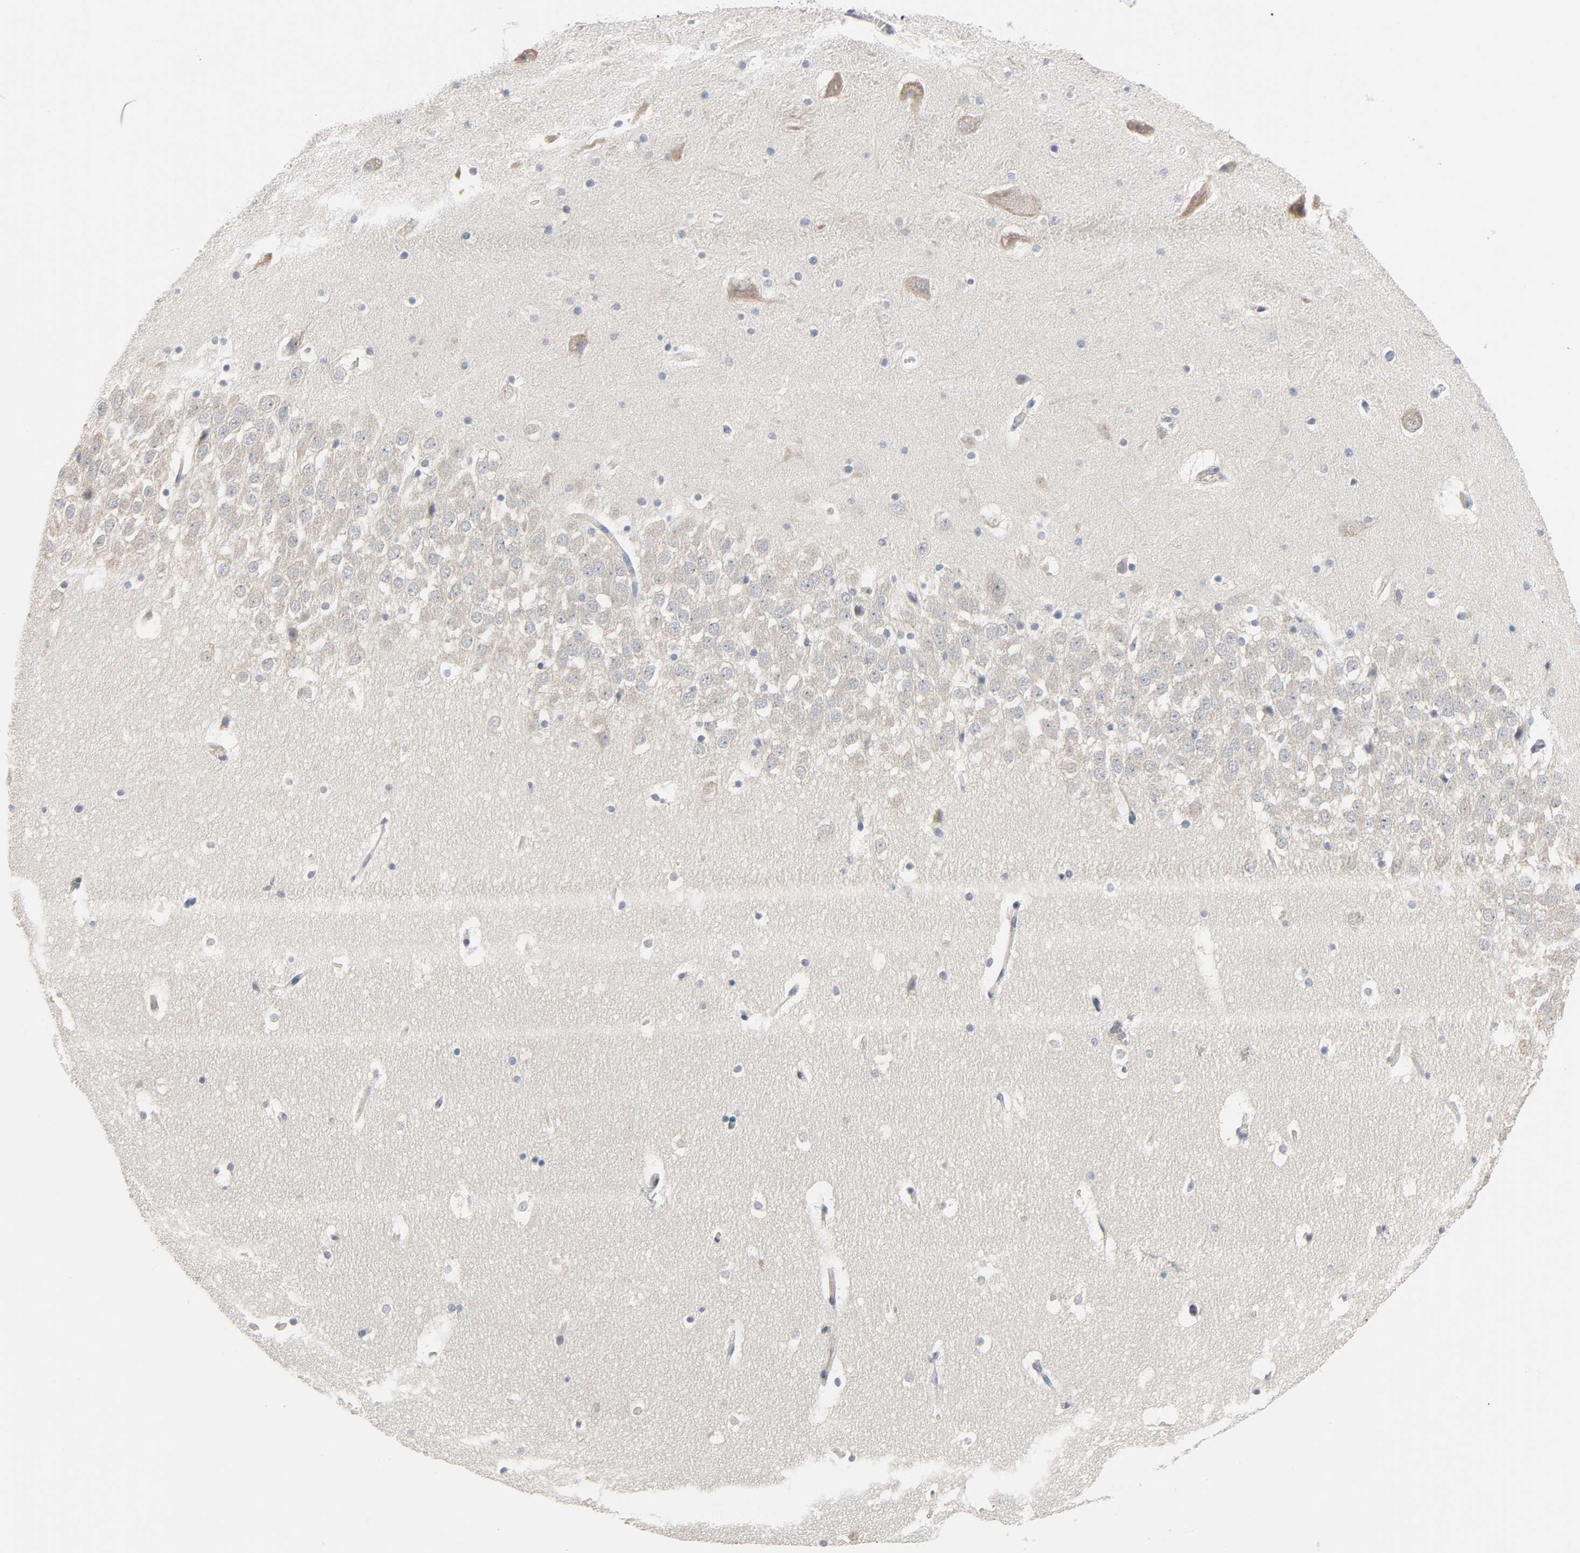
{"staining": {"intensity": "weak", "quantity": "25%-75%", "location": "cytoplasmic/membranous"}, "tissue": "hippocampus", "cell_type": "Glial cells", "image_type": "normal", "snomed": [{"axis": "morphology", "description": "Normal tissue, NOS"}, {"axis": "topography", "description": "Hippocampus"}], "caption": "High-magnification brightfield microscopy of unremarkable hippocampus stained with DAB (brown) and counterstained with hematoxylin (blue). glial cells exhibit weak cytoplasmic/membranous positivity is present in about25%-75% of cells. The staining is performed using DAB (3,3'-diaminobenzidine) brown chromogen to label protein expression. The nuclei are counter-stained blue using hematoxylin.", "gene": "CD4", "patient": {"sex": "male", "age": 45}}